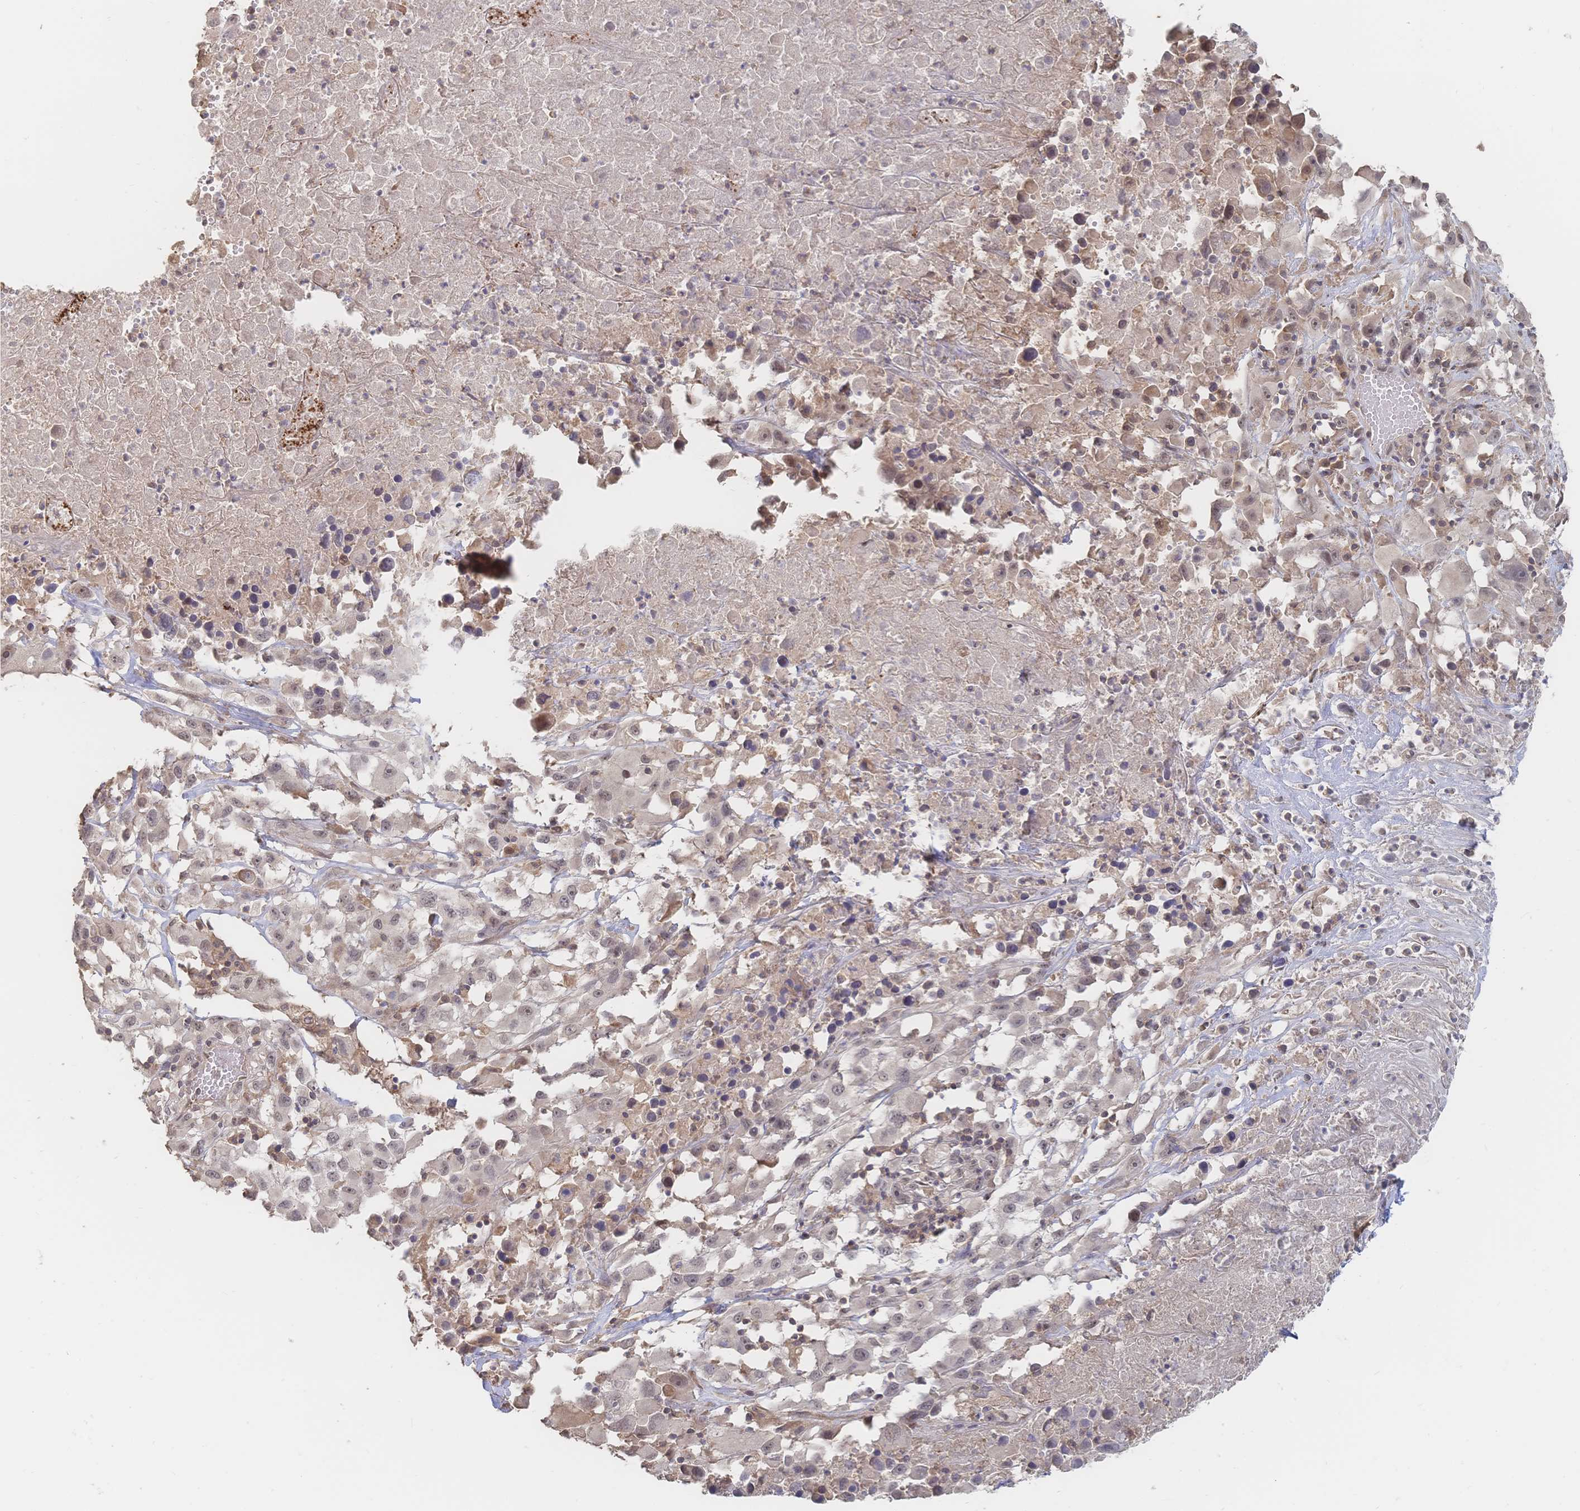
{"staining": {"intensity": "weak", "quantity": "25%-75%", "location": "nuclear"}, "tissue": "melanoma", "cell_type": "Tumor cells", "image_type": "cancer", "snomed": [{"axis": "morphology", "description": "Malignant melanoma, Metastatic site"}, {"axis": "topography", "description": "Soft tissue"}], "caption": "Immunohistochemical staining of malignant melanoma (metastatic site) reveals low levels of weak nuclear protein positivity in approximately 25%-75% of tumor cells. (DAB (3,3'-diaminobenzidine) IHC with brightfield microscopy, high magnification).", "gene": "LRP5", "patient": {"sex": "male", "age": 50}}